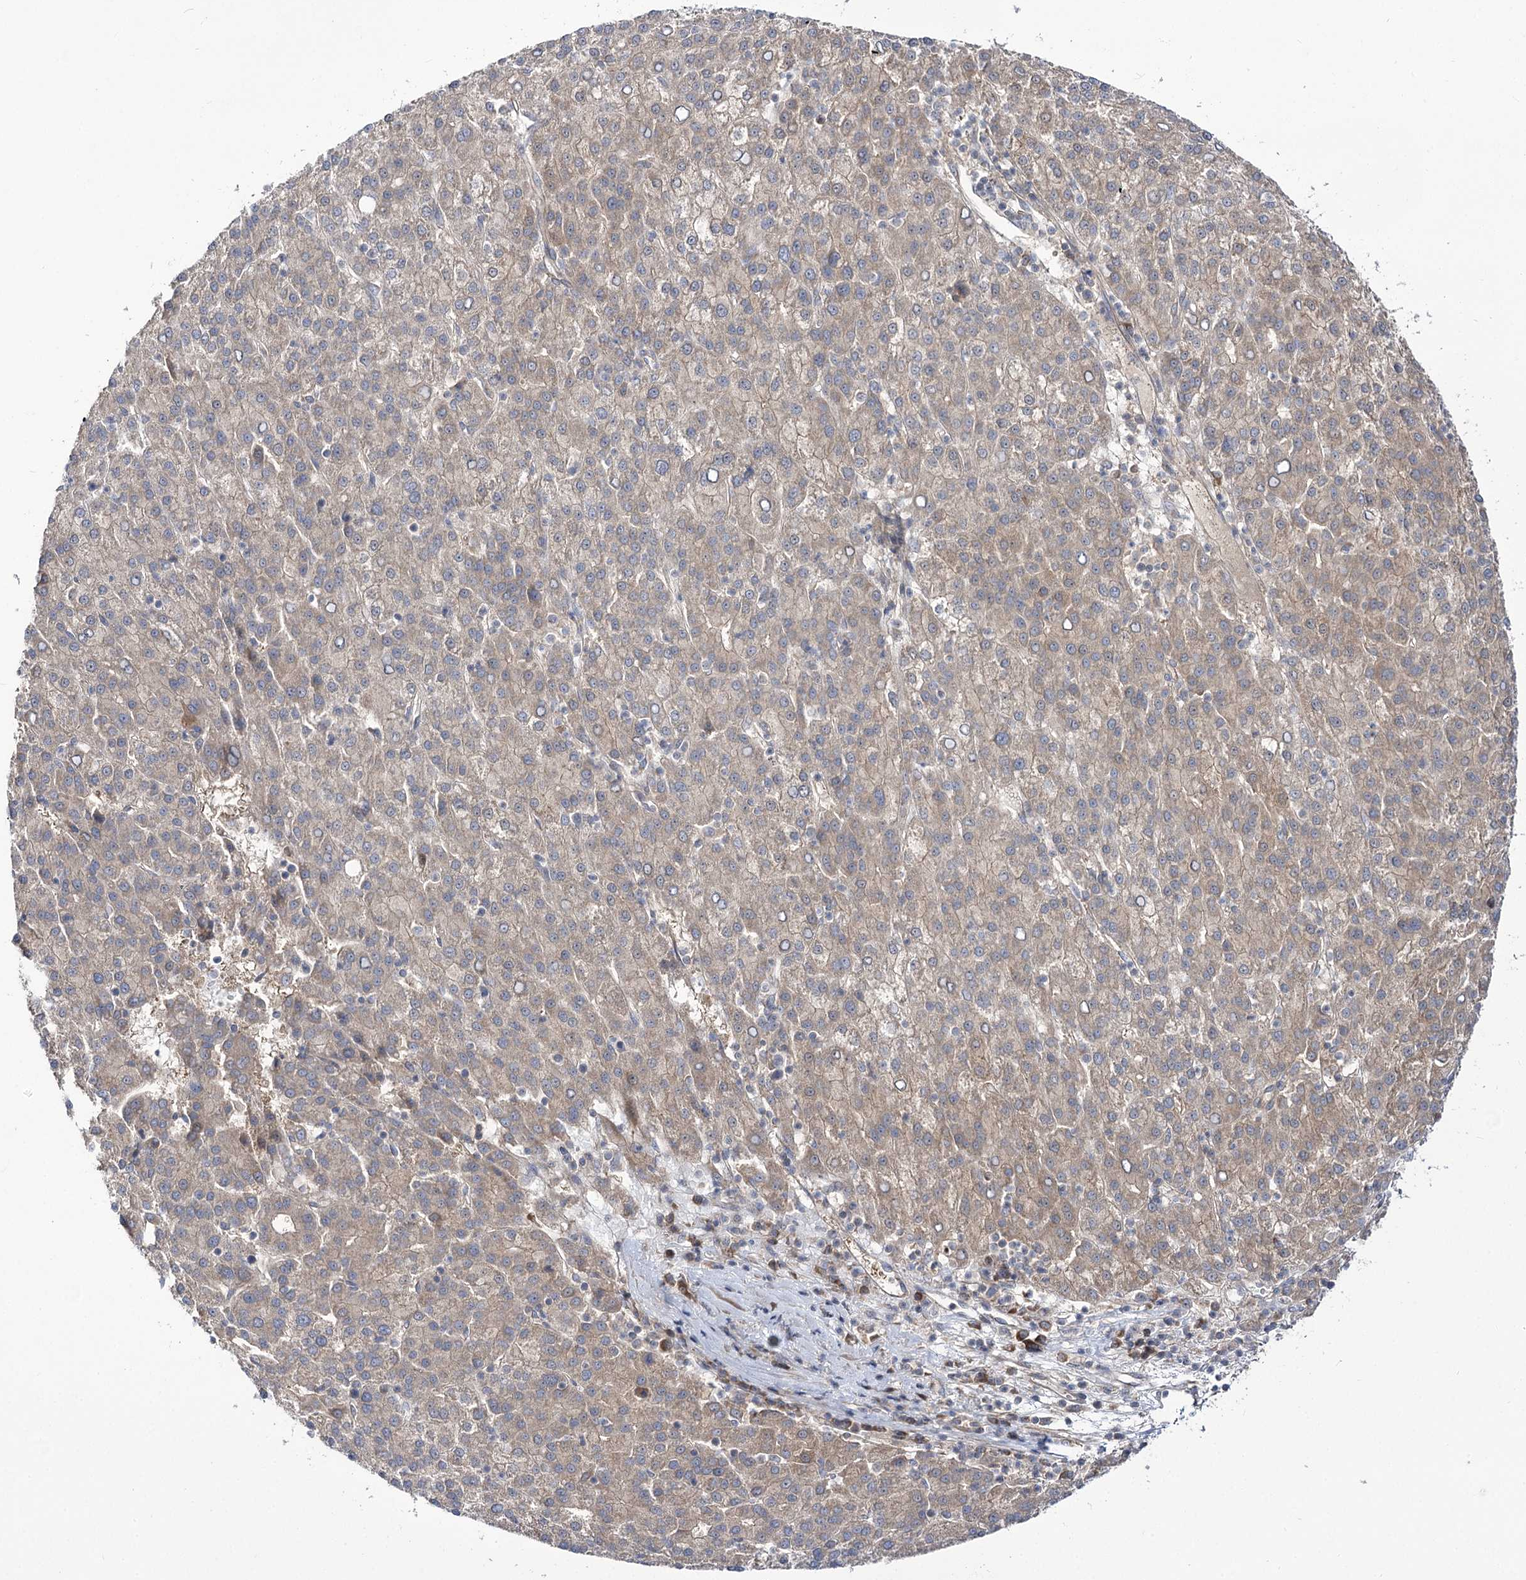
{"staining": {"intensity": "weak", "quantity": ">75%", "location": "cytoplasmic/membranous"}, "tissue": "liver cancer", "cell_type": "Tumor cells", "image_type": "cancer", "snomed": [{"axis": "morphology", "description": "Carcinoma, Hepatocellular, NOS"}, {"axis": "topography", "description": "Liver"}], "caption": "Immunohistochemical staining of liver cancer (hepatocellular carcinoma) exhibits low levels of weak cytoplasmic/membranous protein staining in about >75% of tumor cells.", "gene": "C11orf80", "patient": {"sex": "female", "age": 58}}